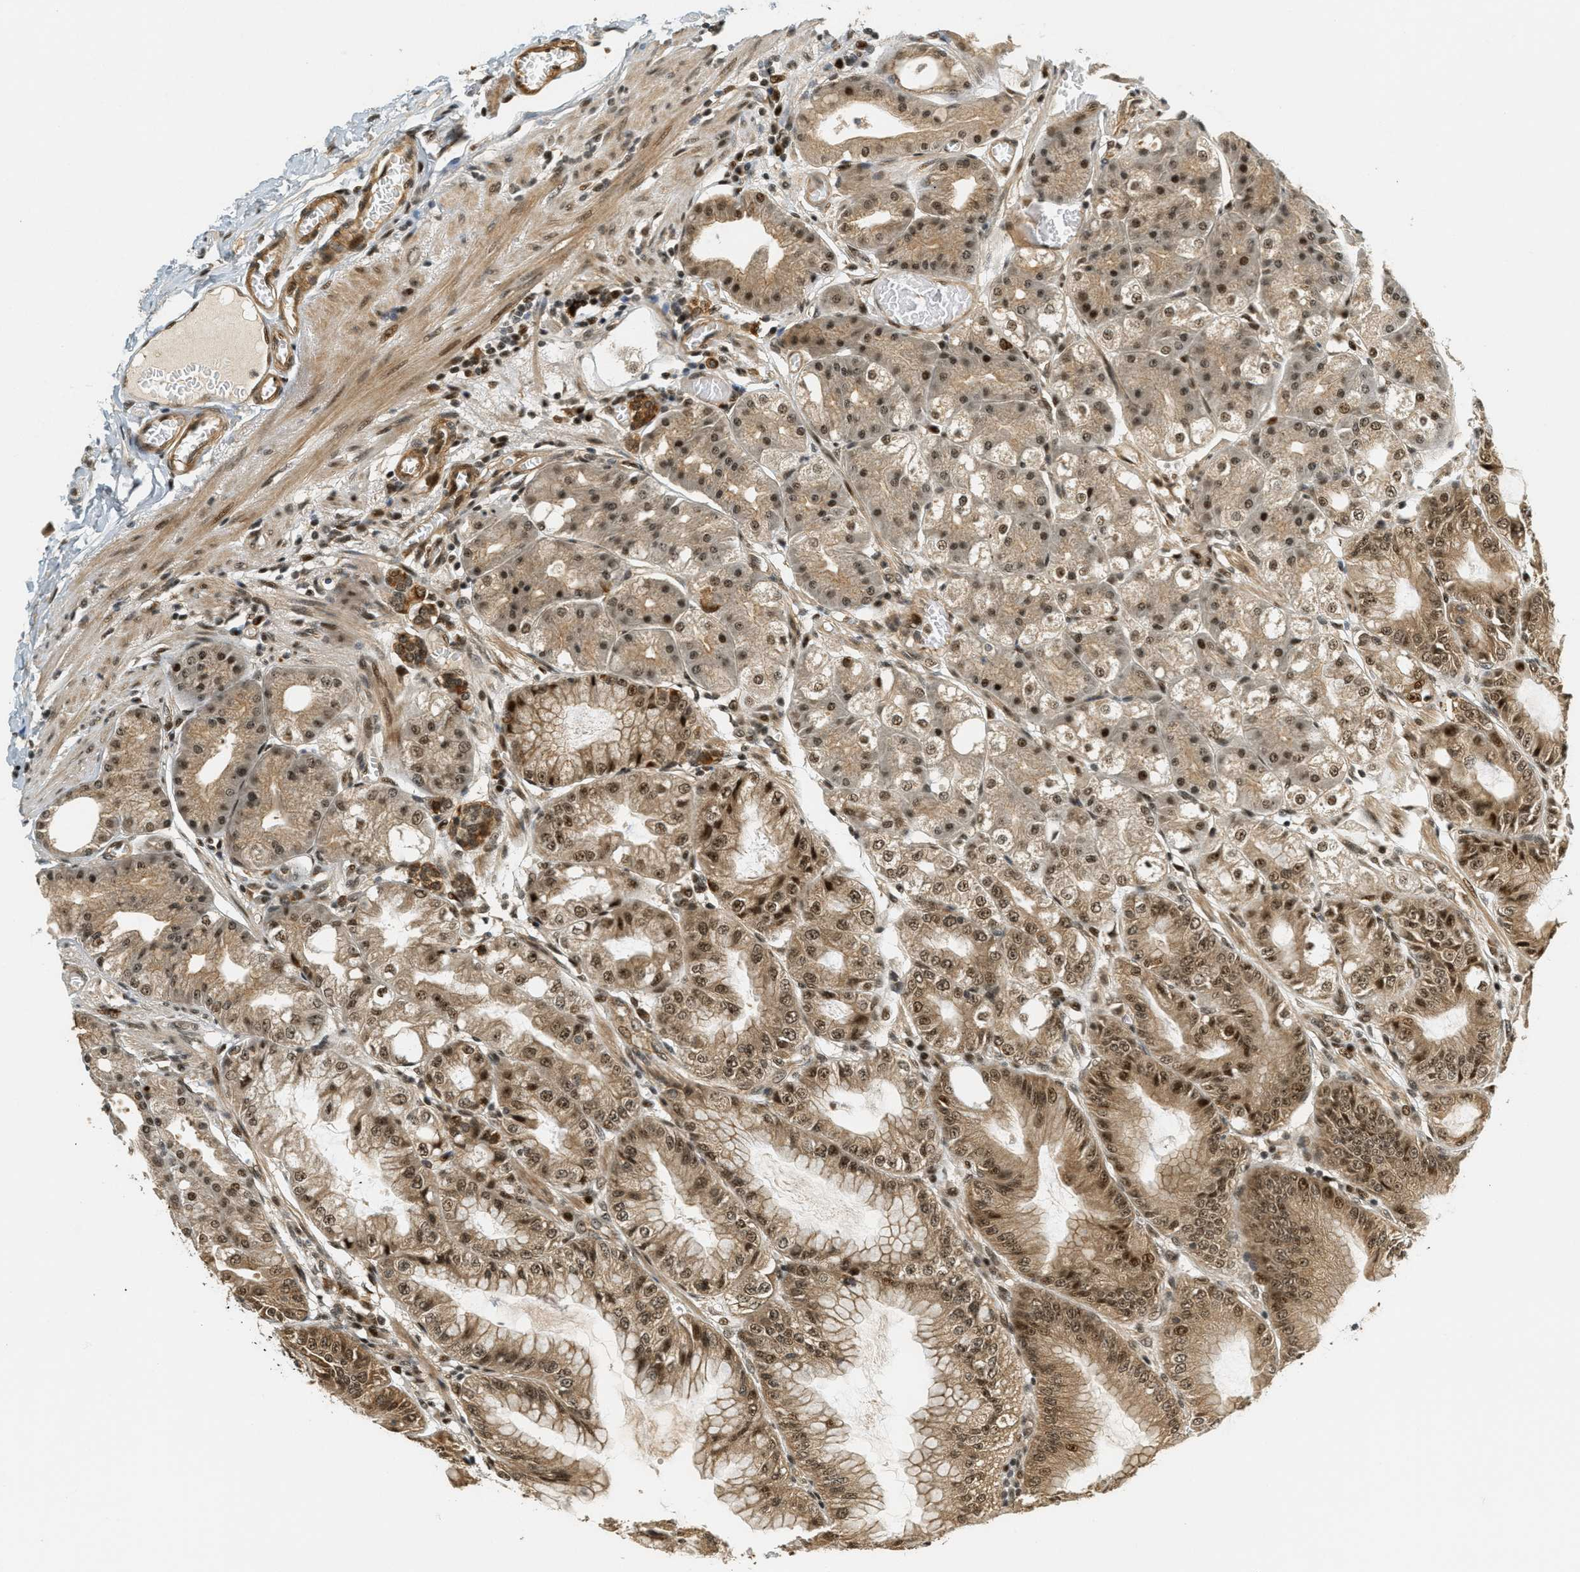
{"staining": {"intensity": "strong", "quantity": ">75%", "location": "cytoplasmic/membranous,nuclear"}, "tissue": "stomach", "cell_type": "Glandular cells", "image_type": "normal", "snomed": [{"axis": "morphology", "description": "Normal tissue, NOS"}, {"axis": "topography", "description": "Stomach, lower"}], "caption": "This photomicrograph reveals normal stomach stained with IHC to label a protein in brown. The cytoplasmic/membranous,nuclear of glandular cells show strong positivity for the protein. Nuclei are counter-stained blue.", "gene": "FOXM1", "patient": {"sex": "male", "age": 71}}